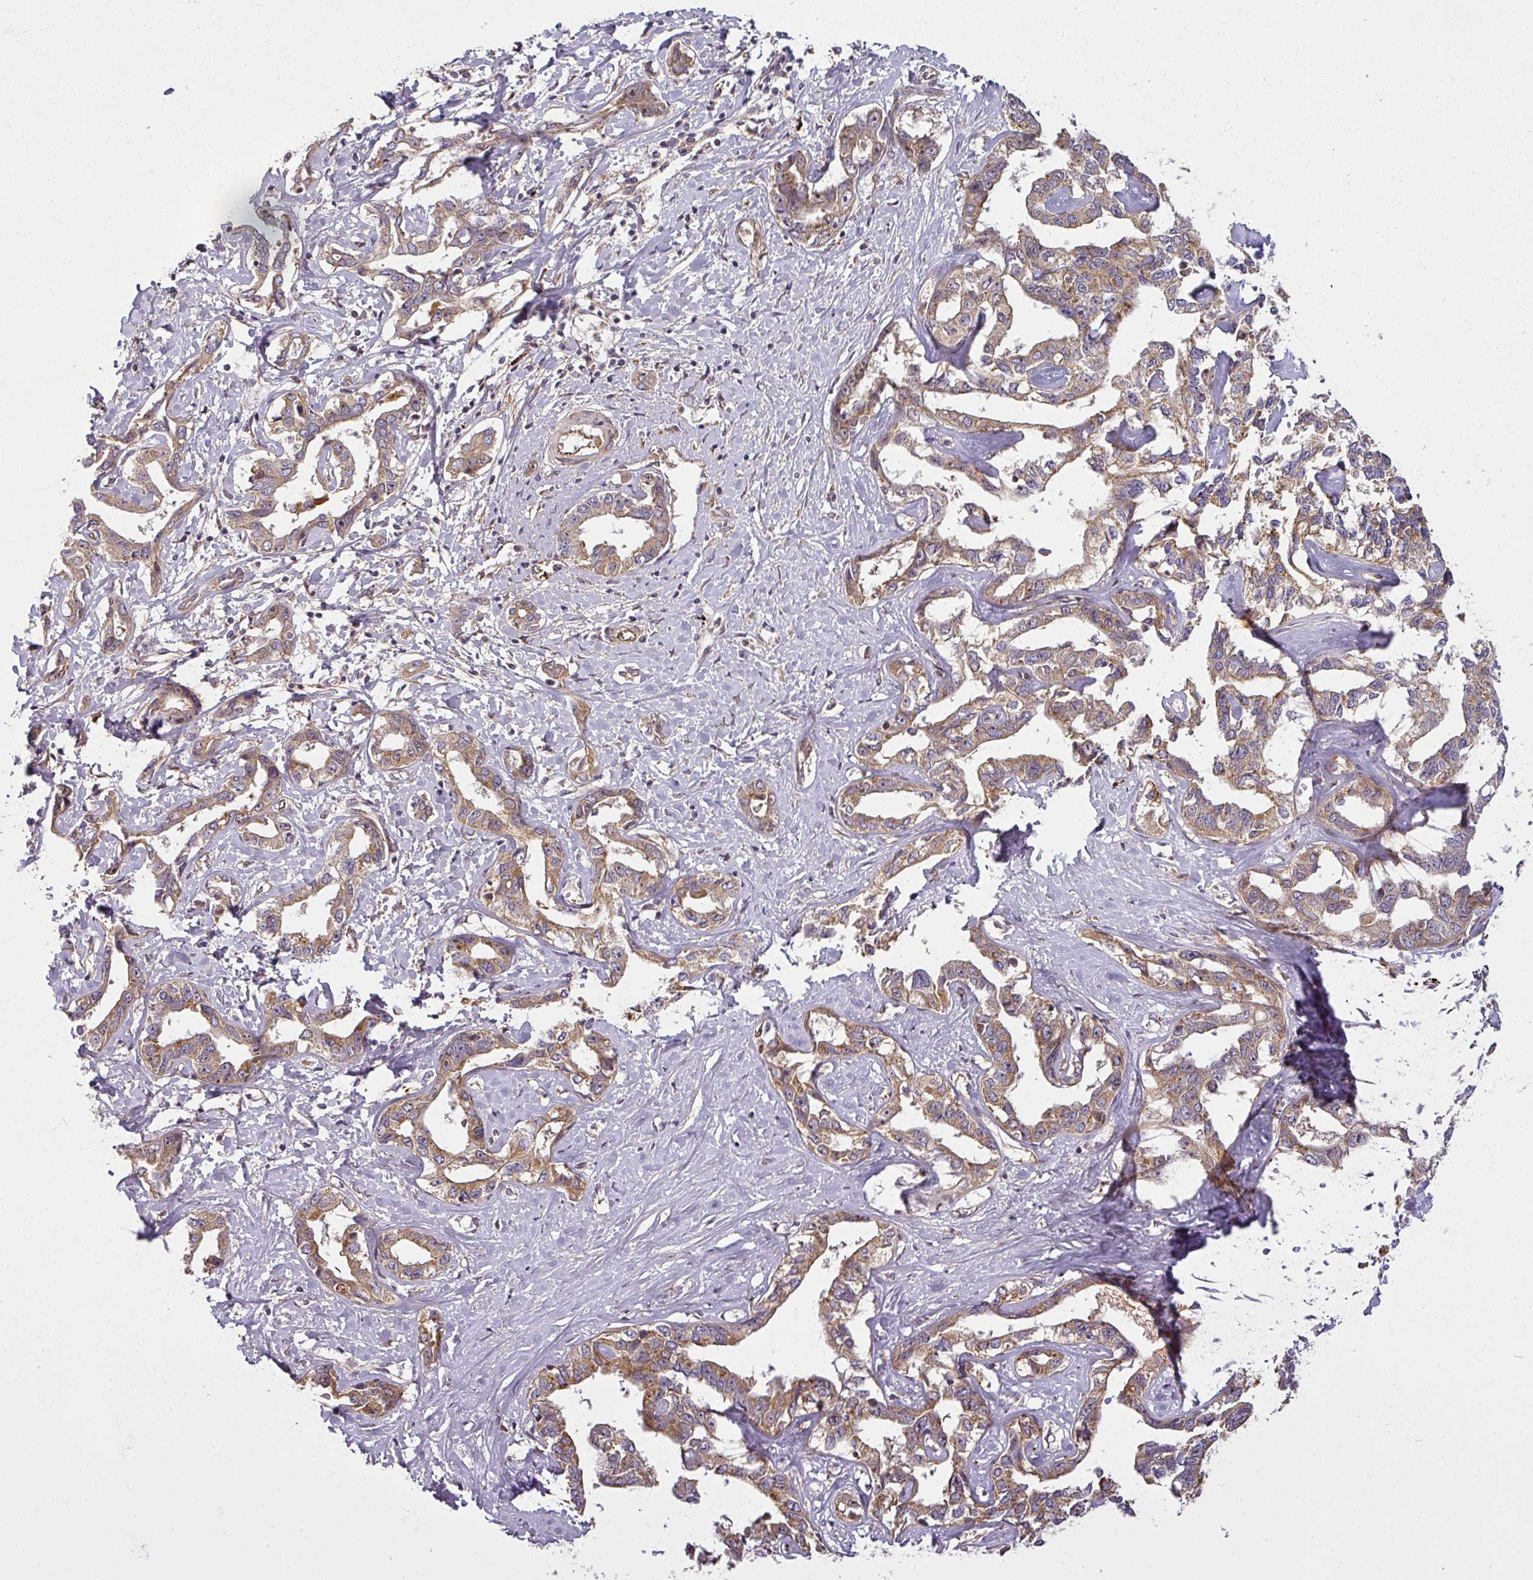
{"staining": {"intensity": "weak", "quantity": ">75%", "location": "cytoplasmic/membranous"}, "tissue": "liver cancer", "cell_type": "Tumor cells", "image_type": "cancer", "snomed": [{"axis": "morphology", "description": "Cholangiocarcinoma"}, {"axis": "topography", "description": "Liver"}], "caption": "Human liver cholangiocarcinoma stained with a protein marker exhibits weak staining in tumor cells.", "gene": "DIMT1", "patient": {"sex": "male", "age": 59}}